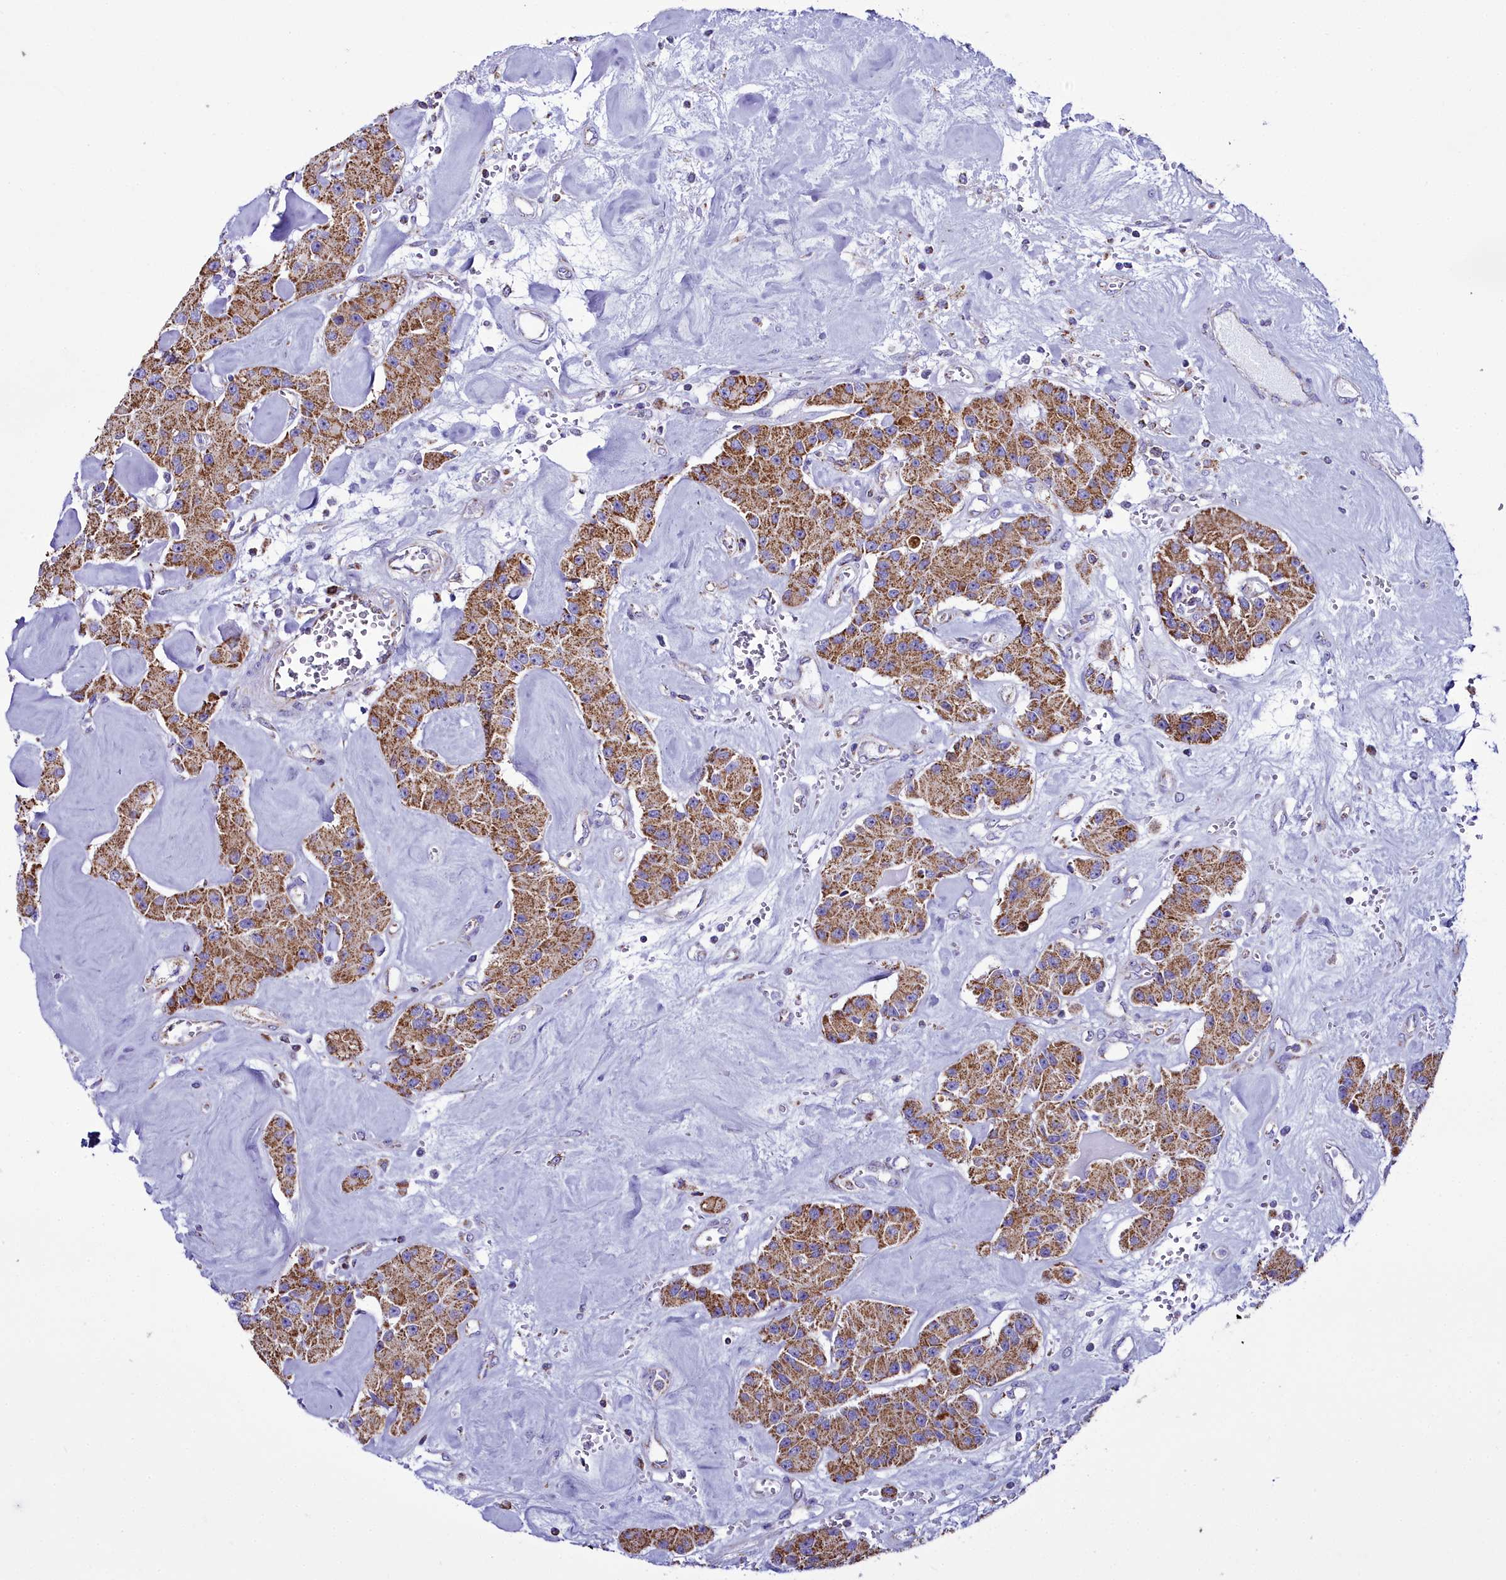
{"staining": {"intensity": "moderate", "quantity": ">75%", "location": "cytoplasmic/membranous"}, "tissue": "carcinoid", "cell_type": "Tumor cells", "image_type": "cancer", "snomed": [{"axis": "morphology", "description": "Carcinoid, malignant, NOS"}, {"axis": "topography", "description": "Pancreas"}], "caption": "DAB (3,3'-diaminobenzidine) immunohistochemical staining of carcinoid exhibits moderate cytoplasmic/membranous protein staining in approximately >75% of tumor cells.", "gene": "WDFY3", "patient": {"sex": "male", "age": 41}}